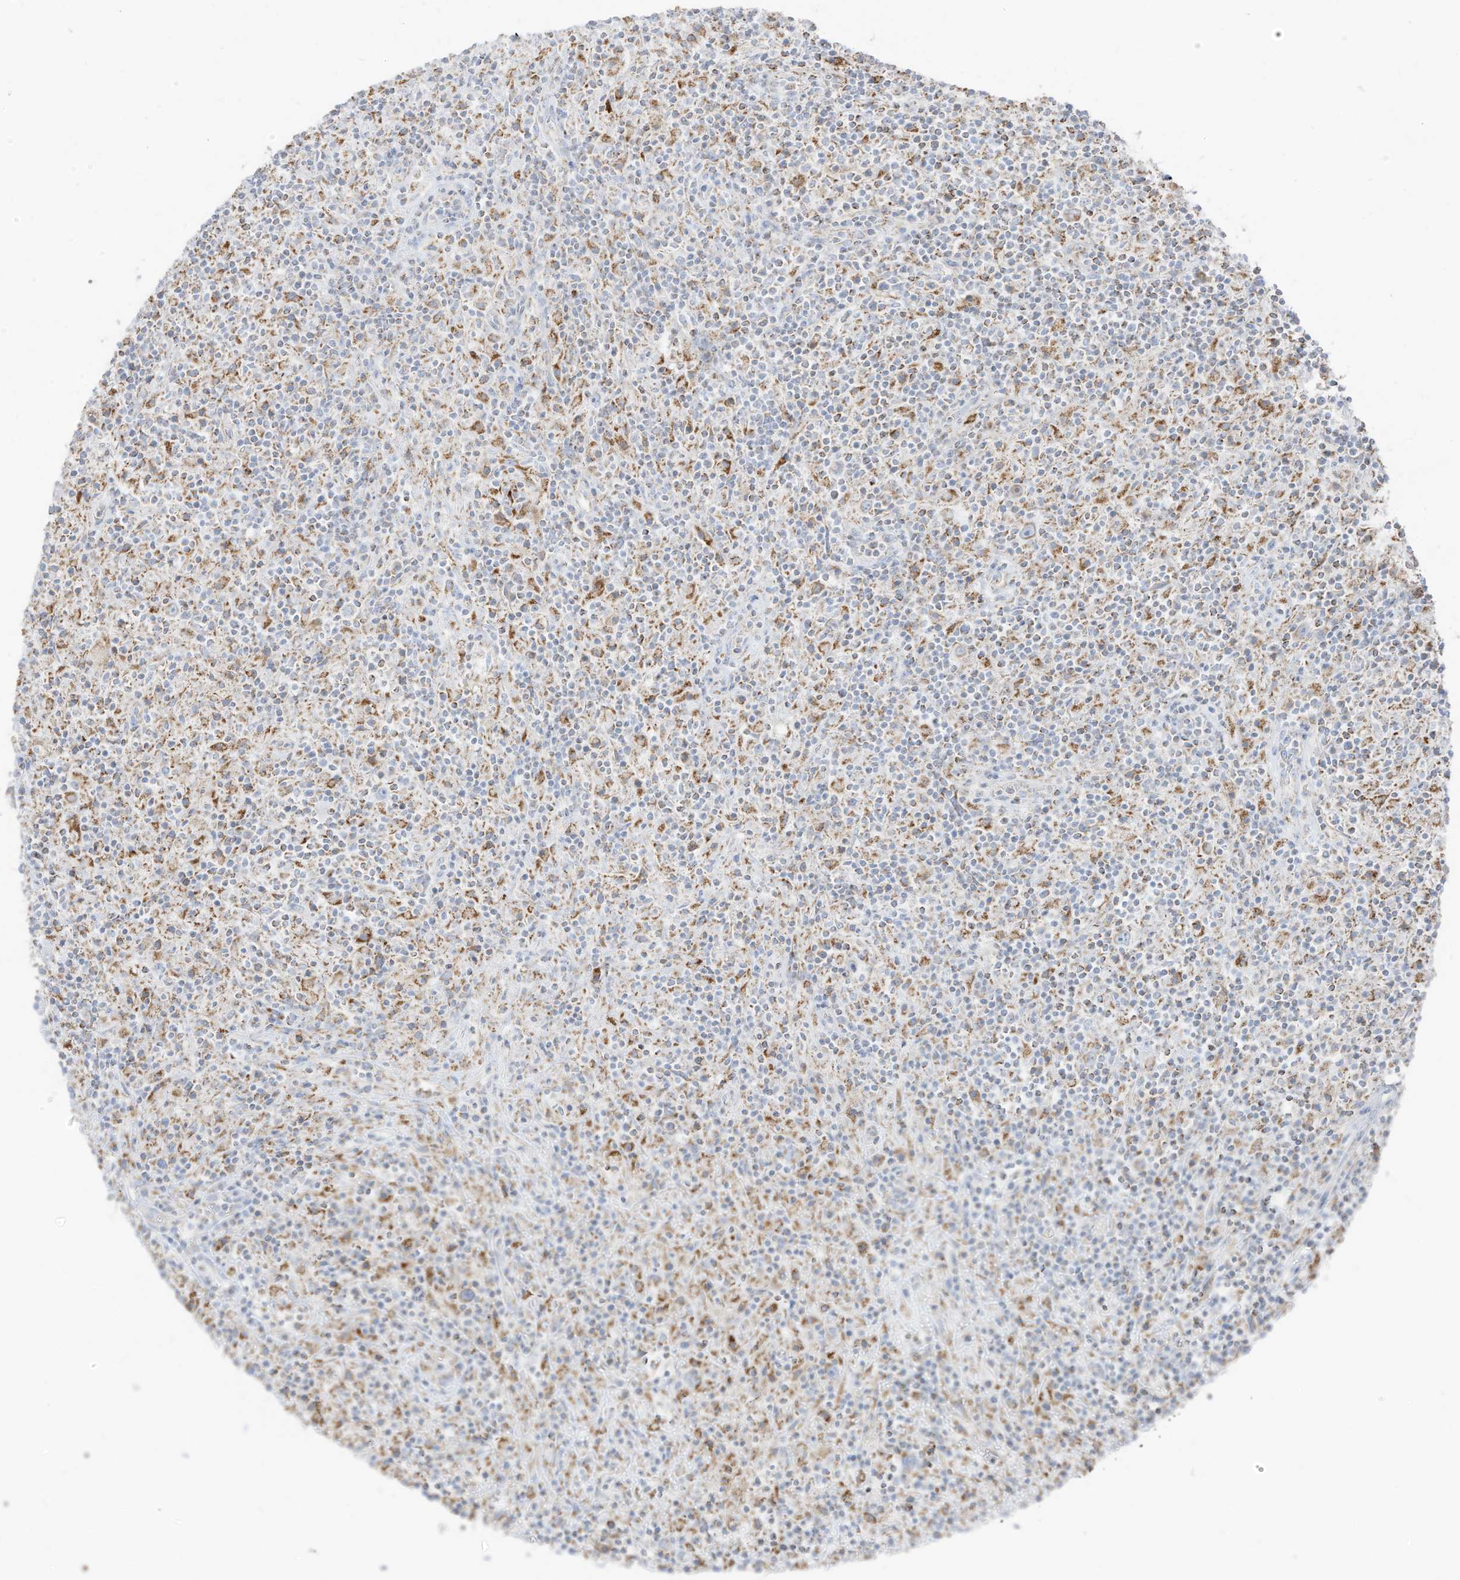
{"staining": {"intensity": "weak", "quantity": "<25%", "location": "cytoplasmic/membranous"}, "tissue": "lymphoma", "cell_type": "Tumor cells", "image_type": "cancer", "snomed": [{"axis": "morphology", "description": "Hodgkin's disease, NOS"}, {"axis": "topography", "description": "Lymph node"}], "caption": "High magnification brightfield microscopy of Hodgkin's disease stained with DAB (3,3'-diaminobenzidine) (brown) and counterstained with hematoxylin (blue): tumor cells show no significant staining. (DAB immunohistochemistry (IHC) visualized using brightfield microscopy, high magnification).", "gene": "ETHE1", "patient": {"sex": "male", "age": 70}}